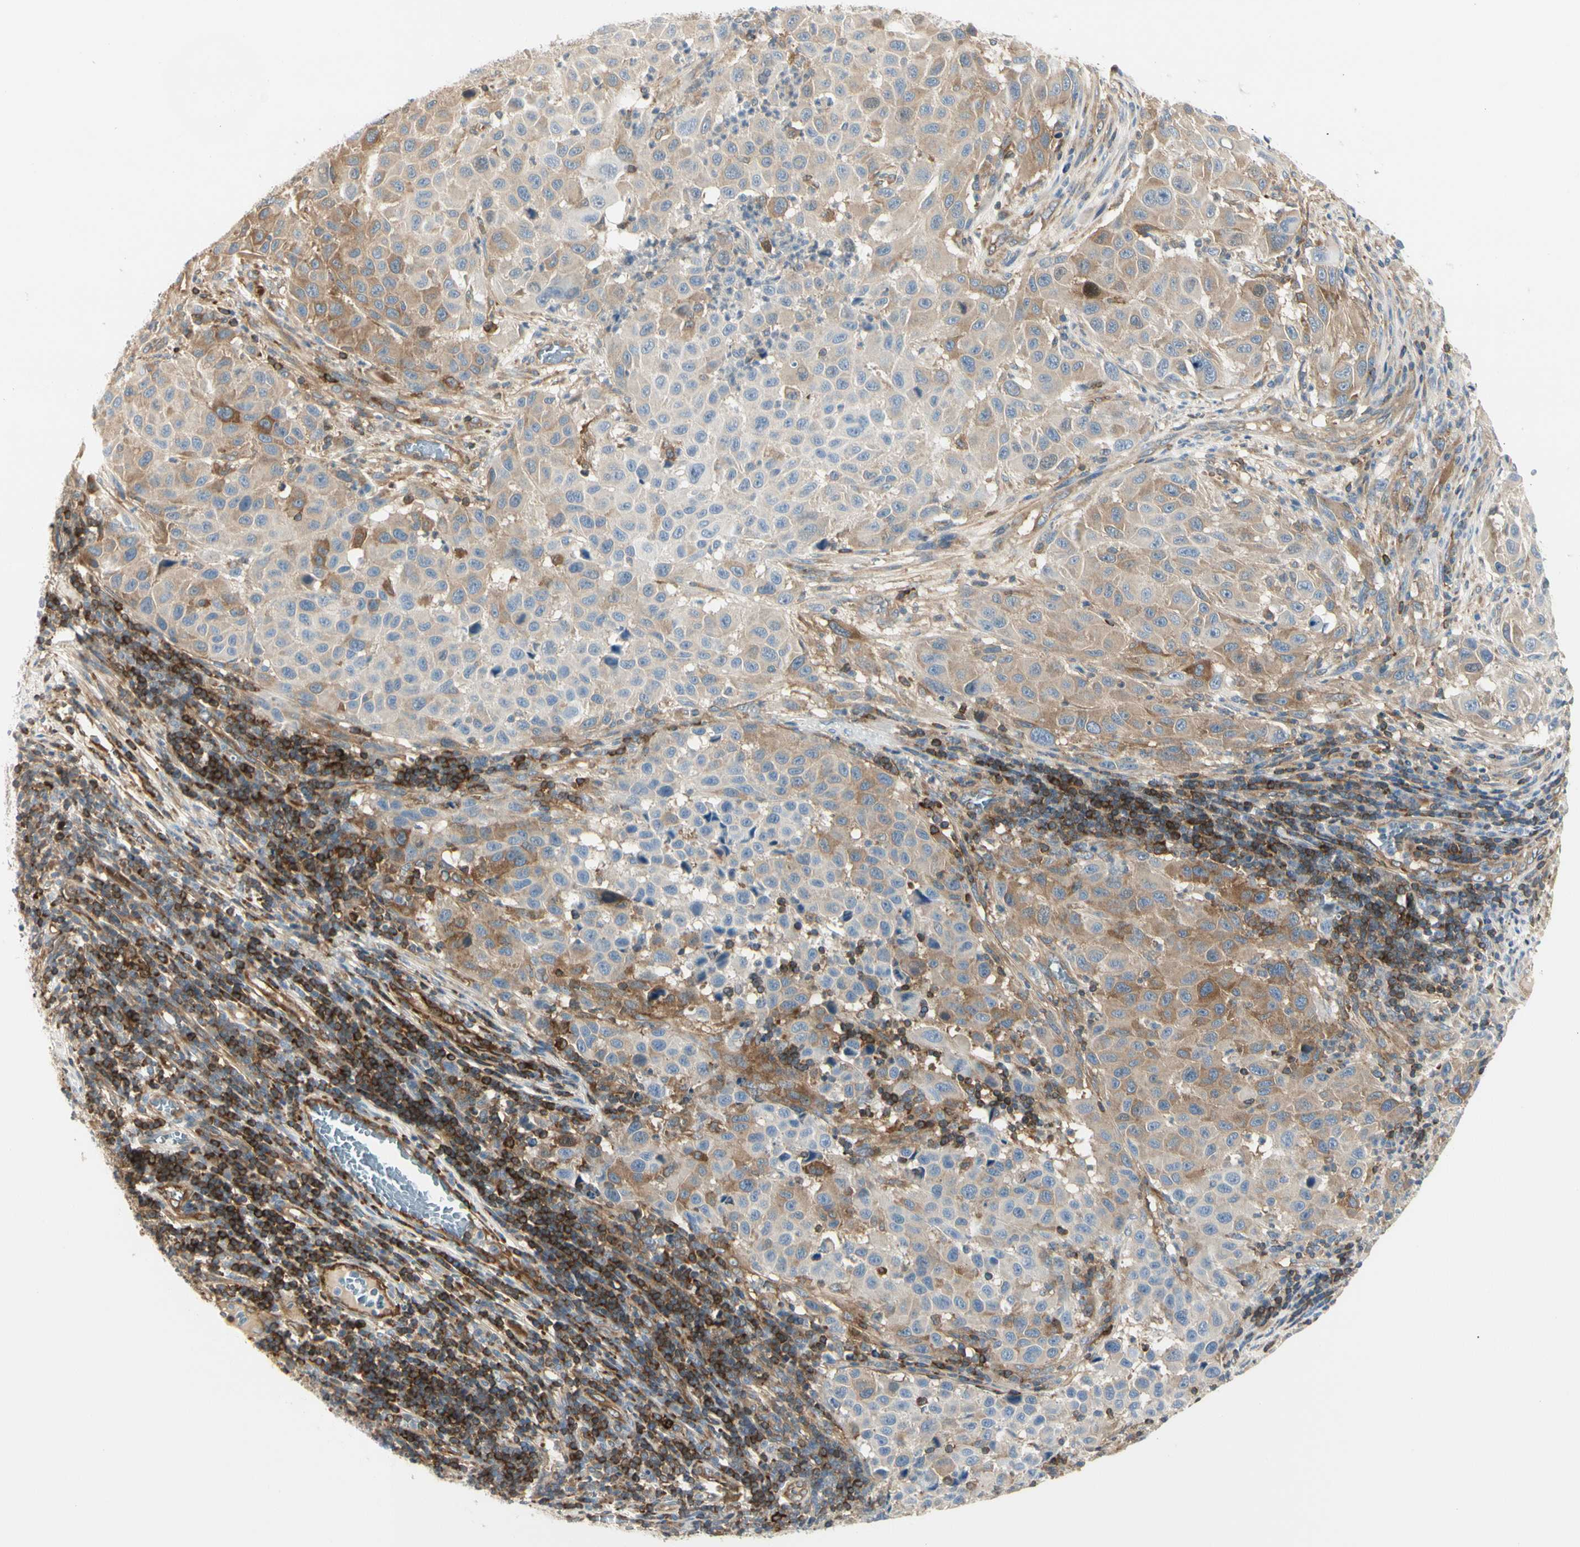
{"staining": {"intensity": "moderate", "quantity": ">75%", "location": "cytoplasmic/membranous"}, "tissue": "melanoma", "cell_type": "Tumor cells", "image_type": "cancer", "snomed": [{"axis": "morphology", "description": "Malignant melanoma, Metastatic site"}, {"axis": "topography", "description": "Lymph node"}], "caption": "Protein staining shows moderate cytoplasmic/membranous expression in about >75% of tumor cells in malignant melanoma (metastatic site). The staining was performed using DAB (3,3'-diaminobenzidine), with brown indicating positive protein expression. Nuclei are stained blue with hematoxylin.", "gene": "NFKB2", "patient": {"sex": "male", "age": 61}}